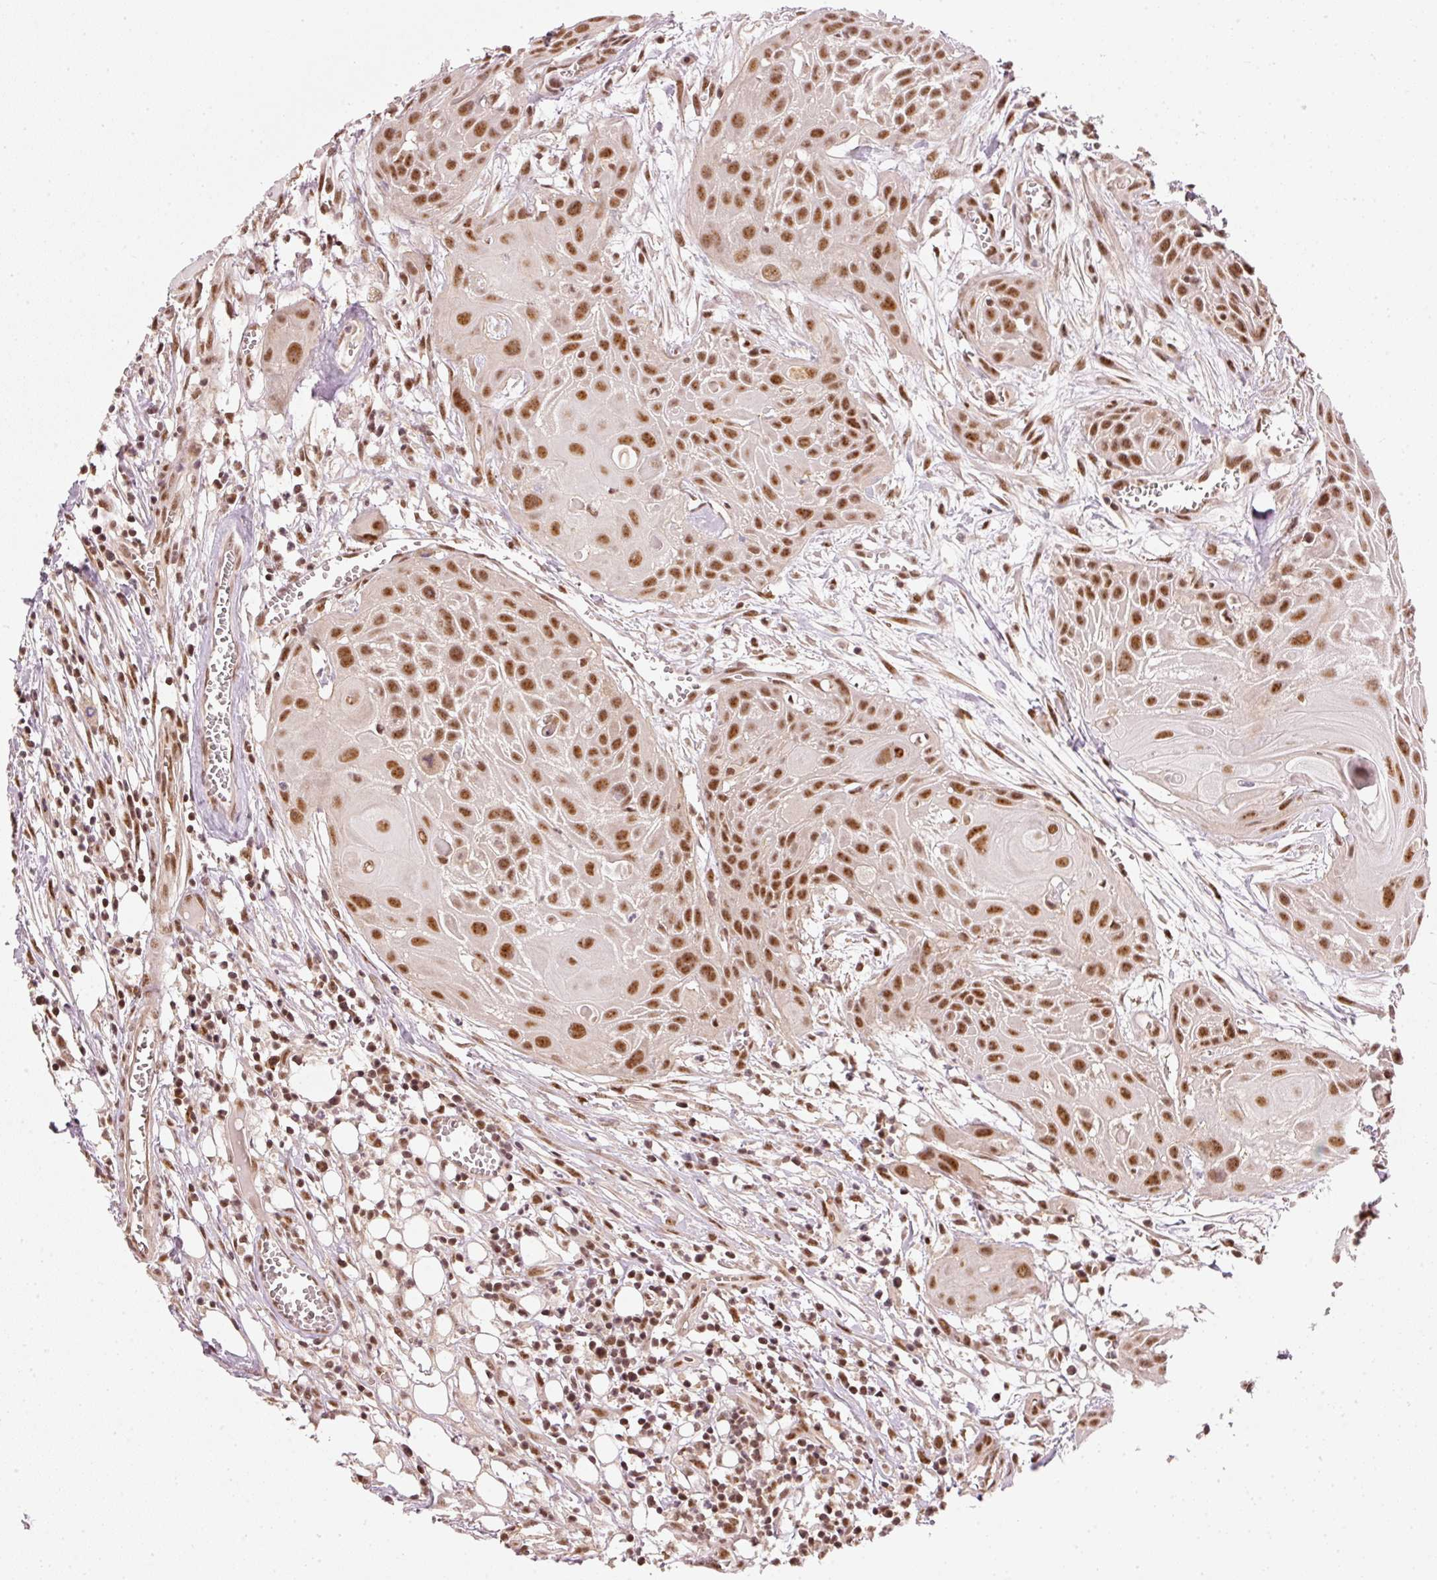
{"staining": {"intensity": "moderate", "quantity": ">75%", "location": "nuclear"}, "tissue": "head and neck cancer", "cell_type": "Tumor cells", "image_type": "cancer", "snomed": [{"axis": "morphology", "description": "Squamous cell carcinoma, NOS"}, {"axis": "topography", "description": "Lymph node"}, {"axis": "topography", "description": "Salivary gland"}, {"axis": "topography", "description": "Head-Neck"}], "caption": "A photomicrograph showing moderate nuclear expression in about >75% of tumor cells in squamous cell carcinoma (head and neck), as visualized by brown immunohistochemical staining.", "gene": "THOC6", "patient": {"sex": "female", "age": 74}}